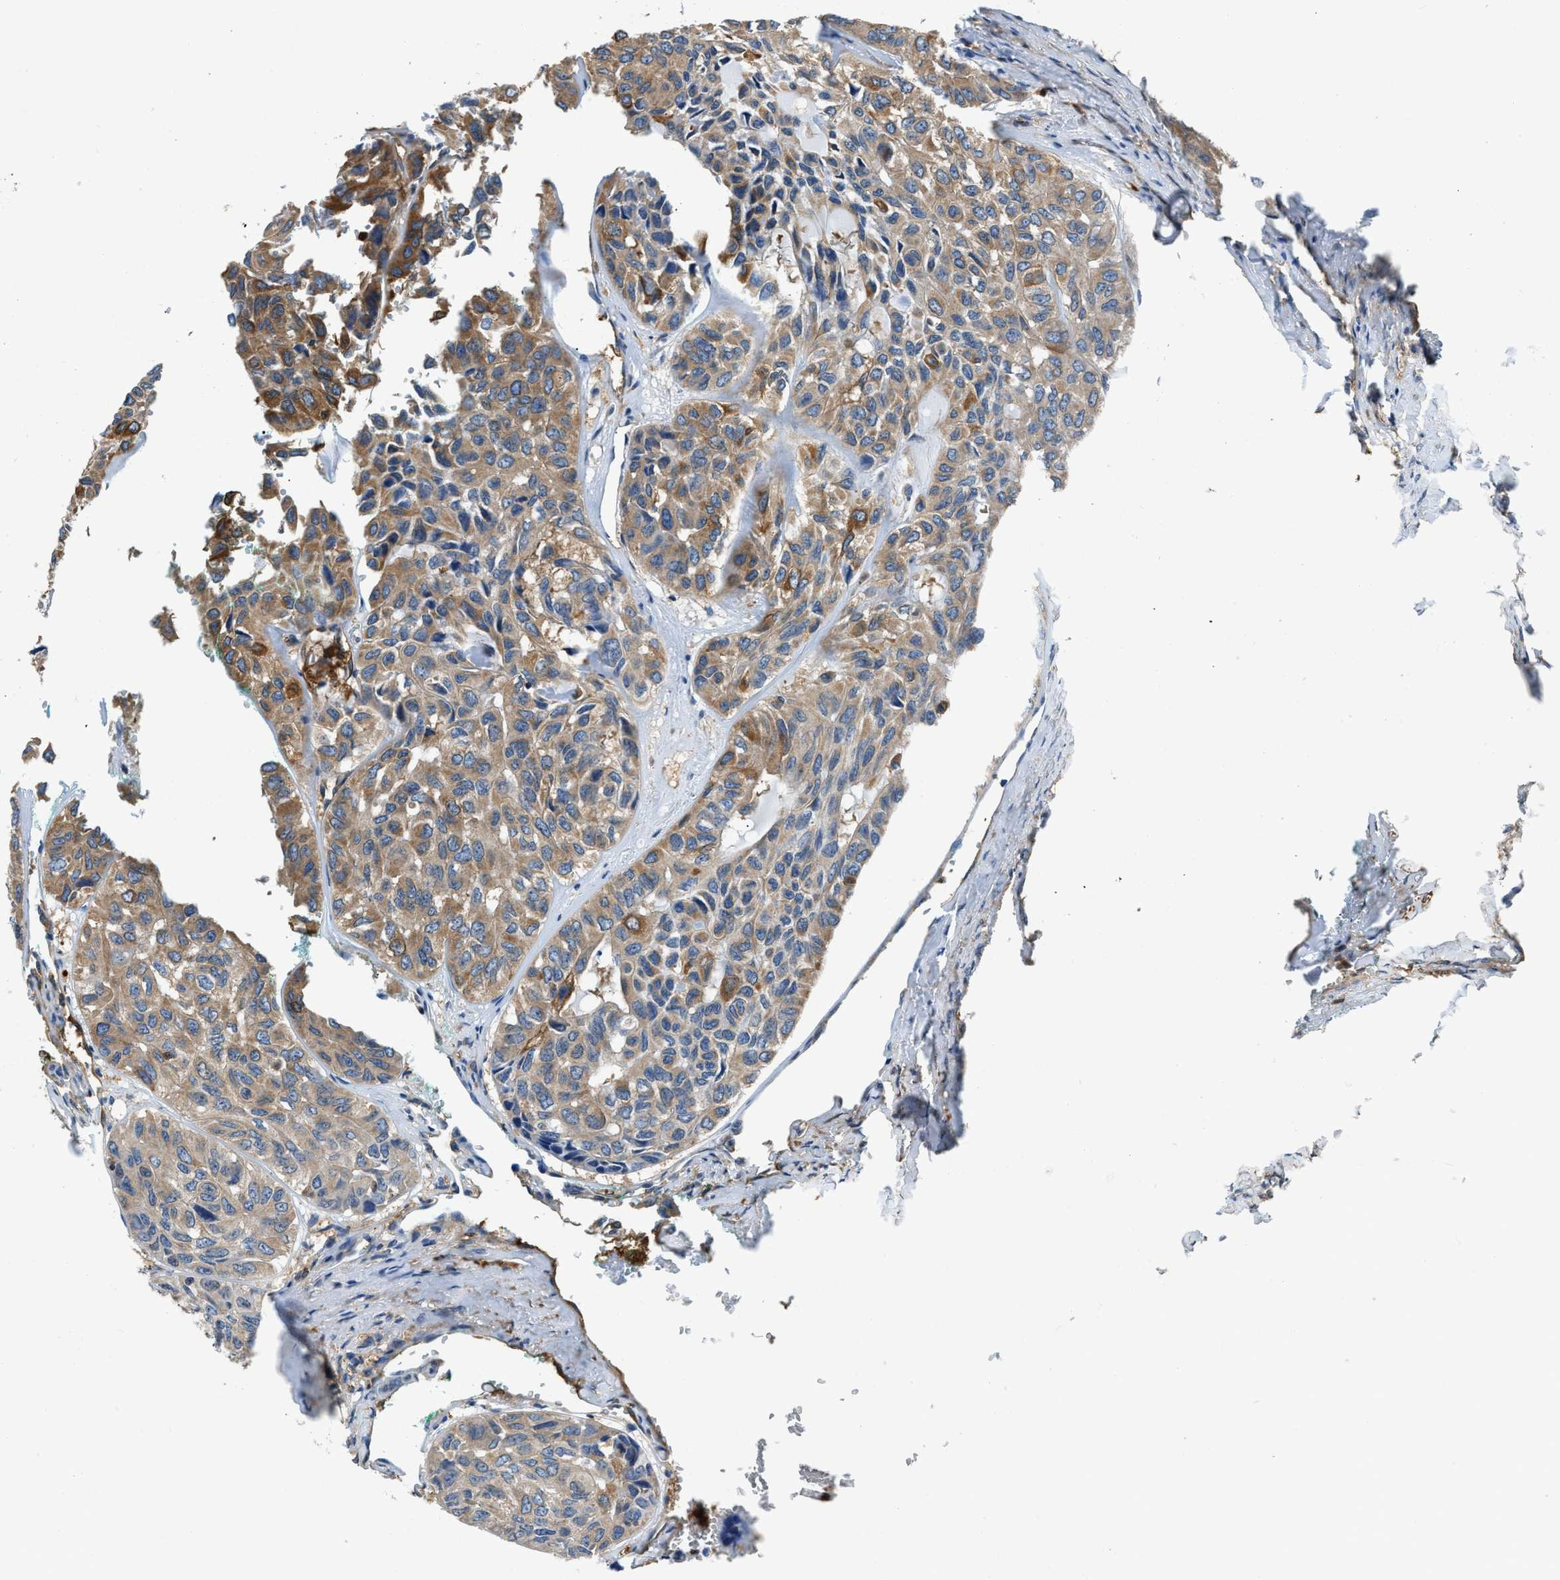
{"staining": {"intensity": "moderate", "quantity": ">75%", "location": "cytoplasmic/membranous"}, "tissue": "head and neck cancer", "cell_type": "Tumor cells", "image_type": "cancer", "snomed": [{"axis": "morphology", "description": "Adenocarcinoma, NOS"}, {"axis": "topography", "description": "Salivary gland, NOS"}, {"axis": "topography", "description": "Head-Neck"}], "caption": "Tumor cells exhibit medium levels of moderate cytoplasmic/membranous staining in about >75% of cells in head and neck cancer.", "gene": "PKM", "patient": {"sex": "female", "age": 76}}